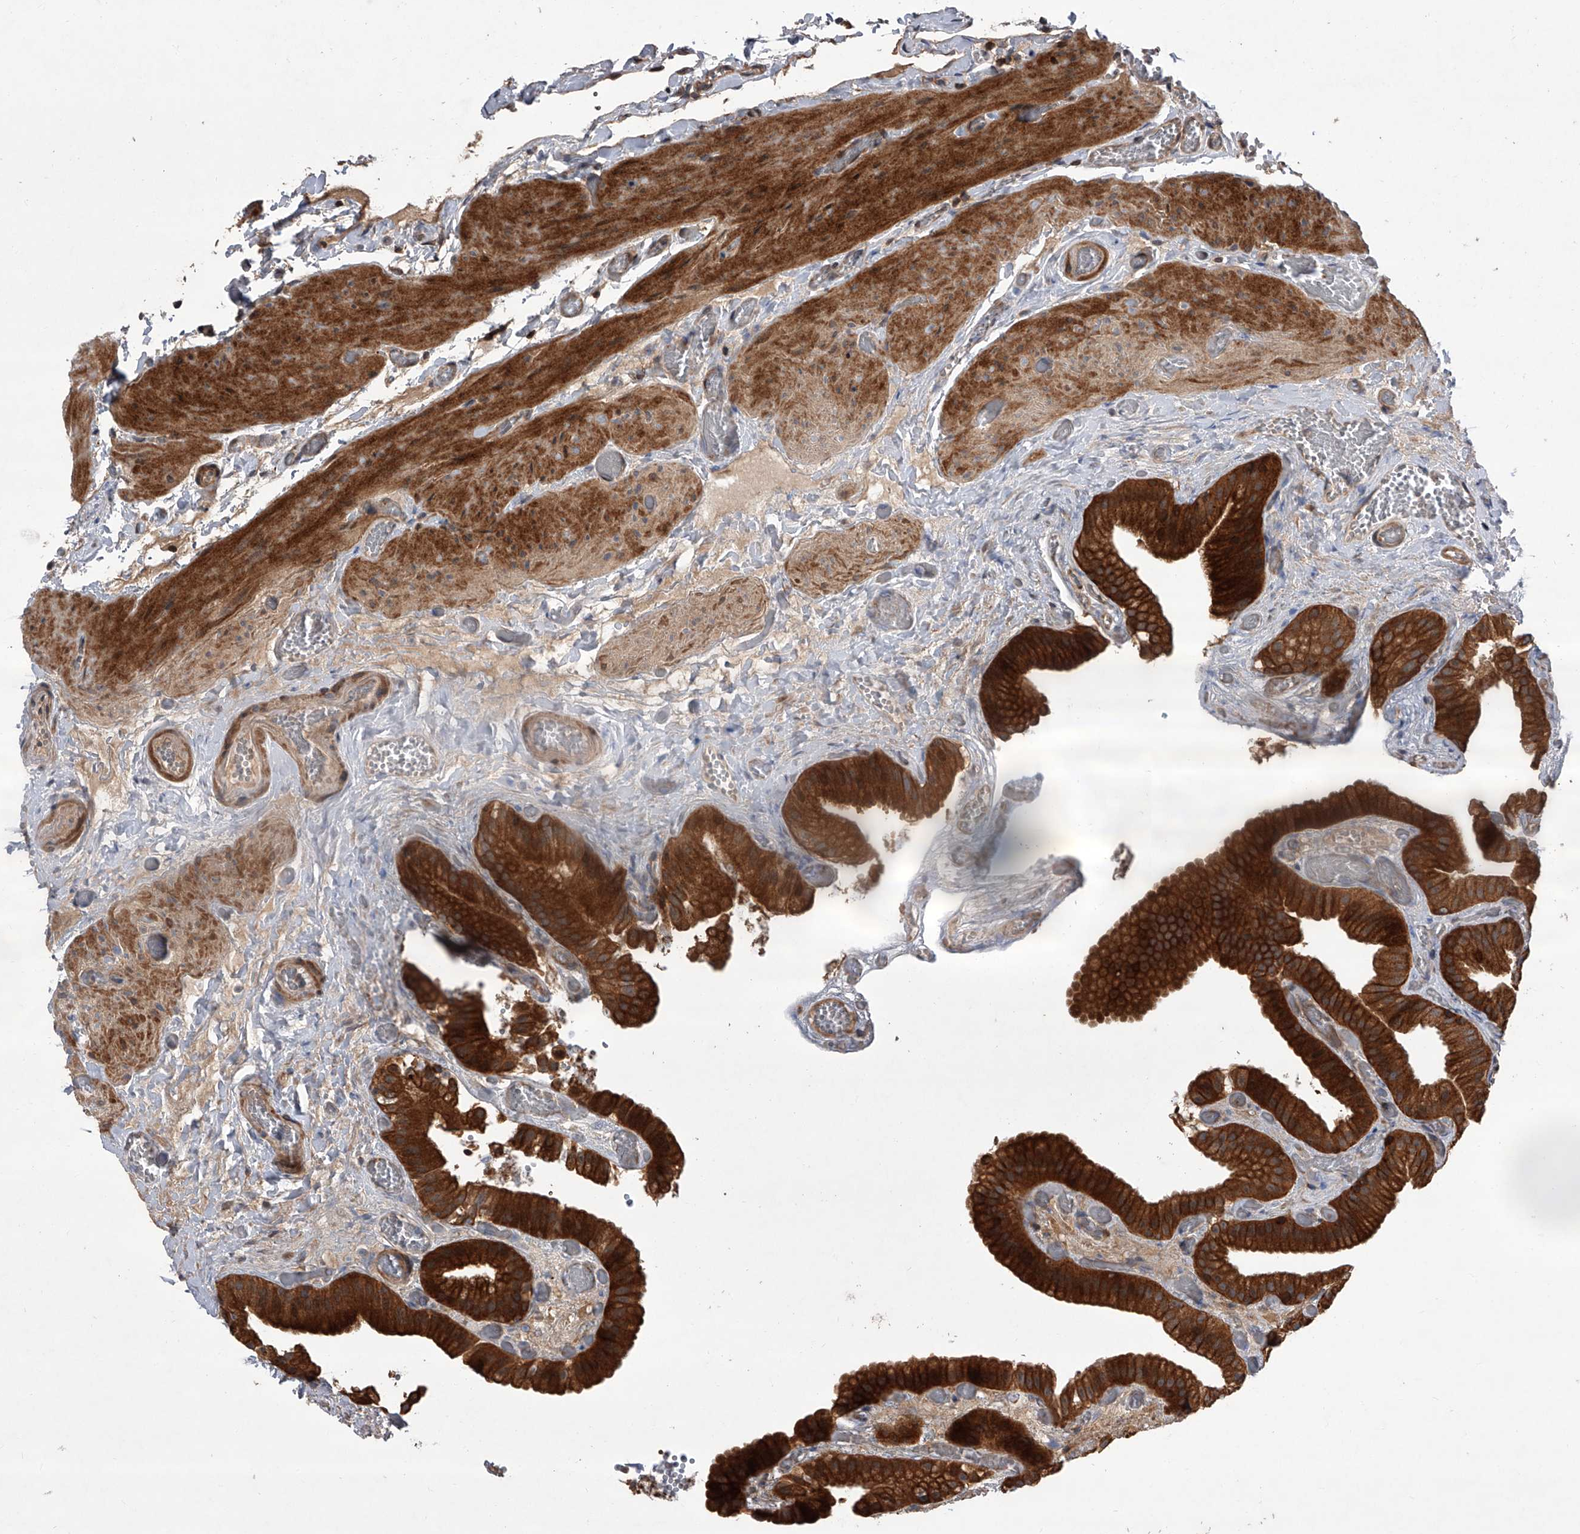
{"staining": {"intensity": "strong", "quantity": ">75%", "location": "cytoplasmic/membranous"}, "tissue": "gallbladder", "cell_type": "Glandular cells", "image_type": "normal", "snomed": [{"axis": "morphology", "description": "Normal tissue, NOS"}, {"axis": "topography", "description": "Gallbladder"}], "caption": "Gallbladder stained with a brown dye shows strong cytoplasmic/membranous positive positivity in approximately >75% of glandular cells.", "gene": "USP47", "patient": {"sex": "female", "age": 64}}